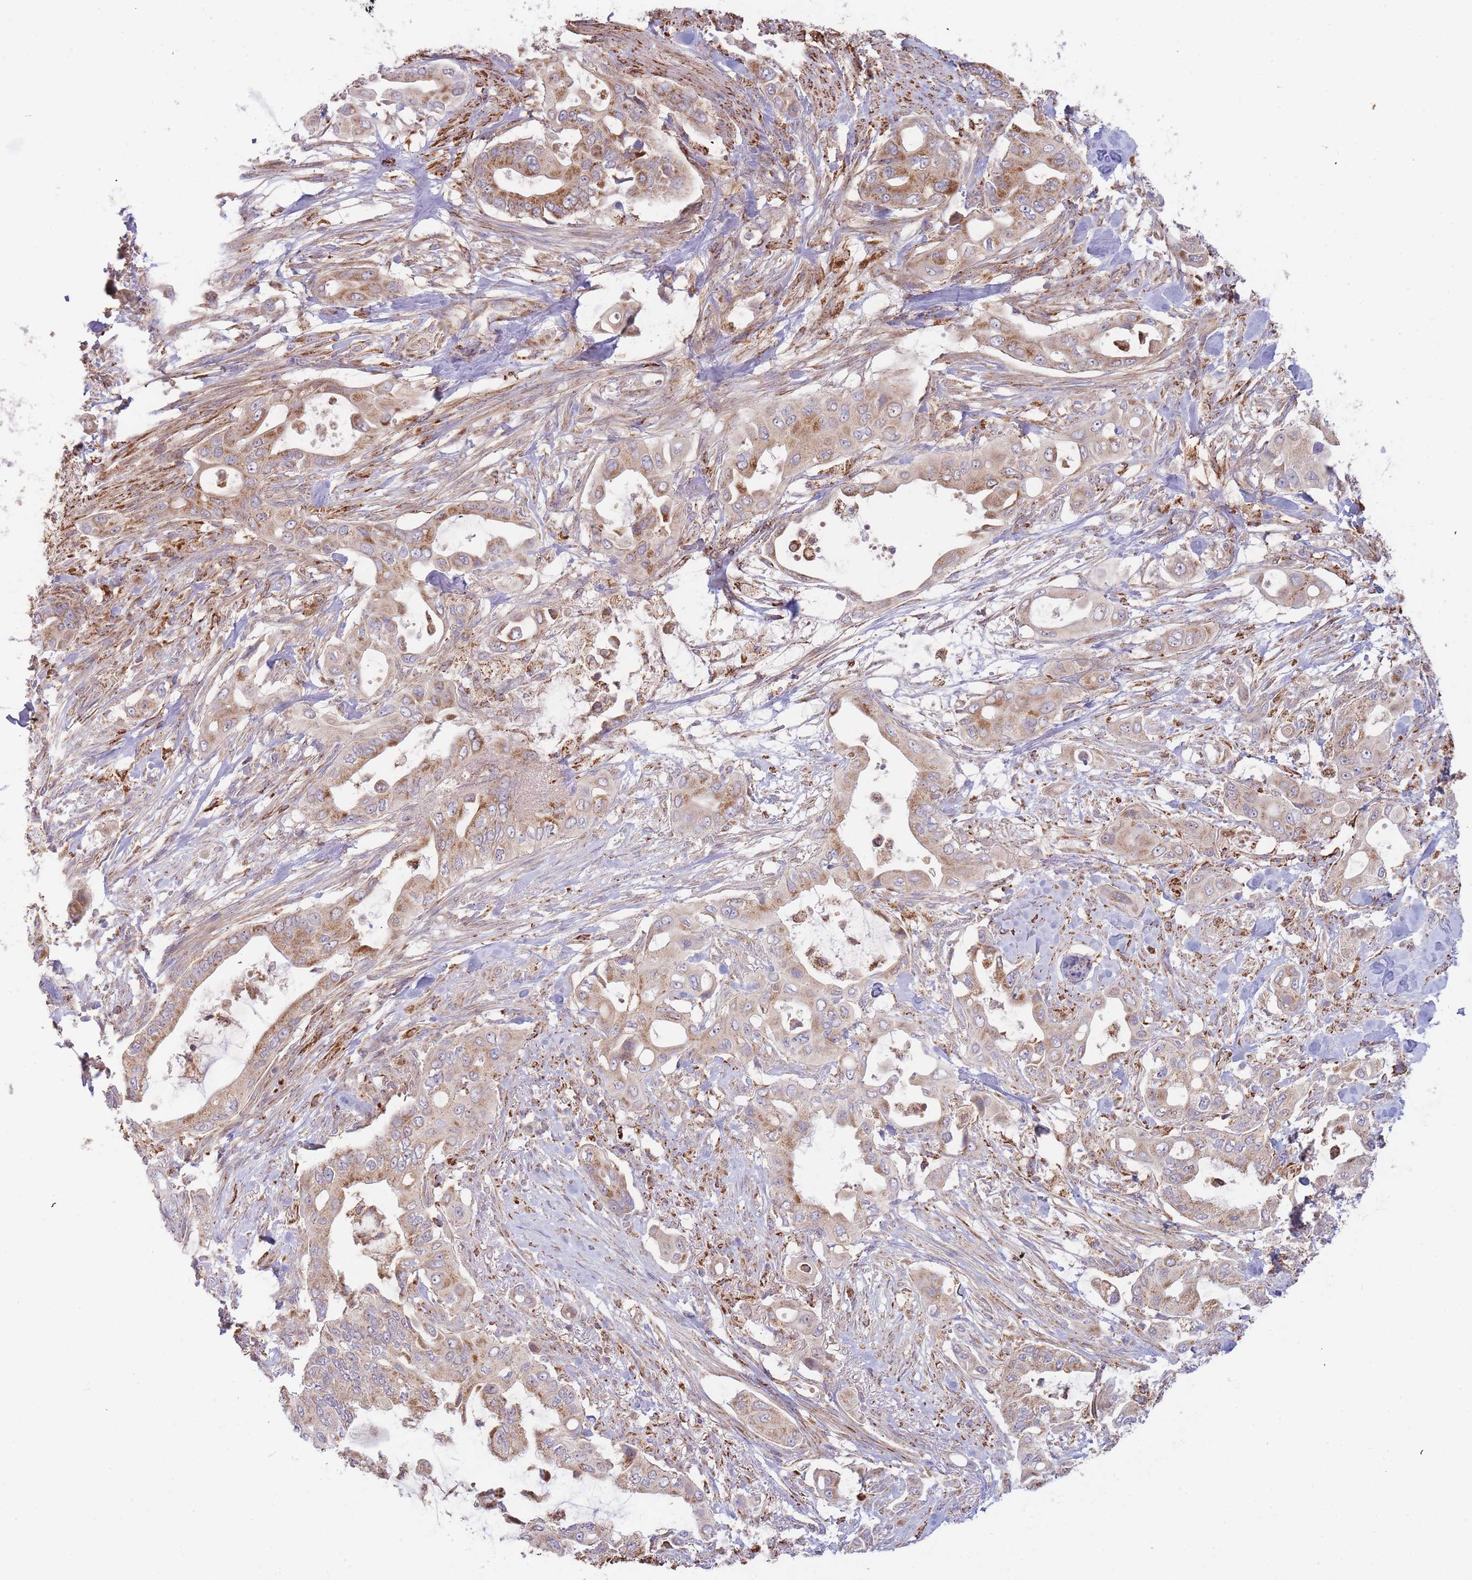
{"staining": {"intensity": "moderate", "quantity": ">75%", "location": "cytoplasmic/membranous"}, "tissue": "pancreatic cancer", "cell_type": "Tumor cells", "image_type": "cancer", "snomed": [{"axis": "morphology", "description": "Adenocarcinoma, NOS"}, {"axis": "topography", "description": "Pancreas"}], "caption": "This is an image of immunohistochemistry (IHC) staining of pancreatic cancer, which shows moderate staining in the cytoplasmic/membranous of tumor cells.", "gene": "MRPL17", "patient": {"sex": "male", "age": 57}}